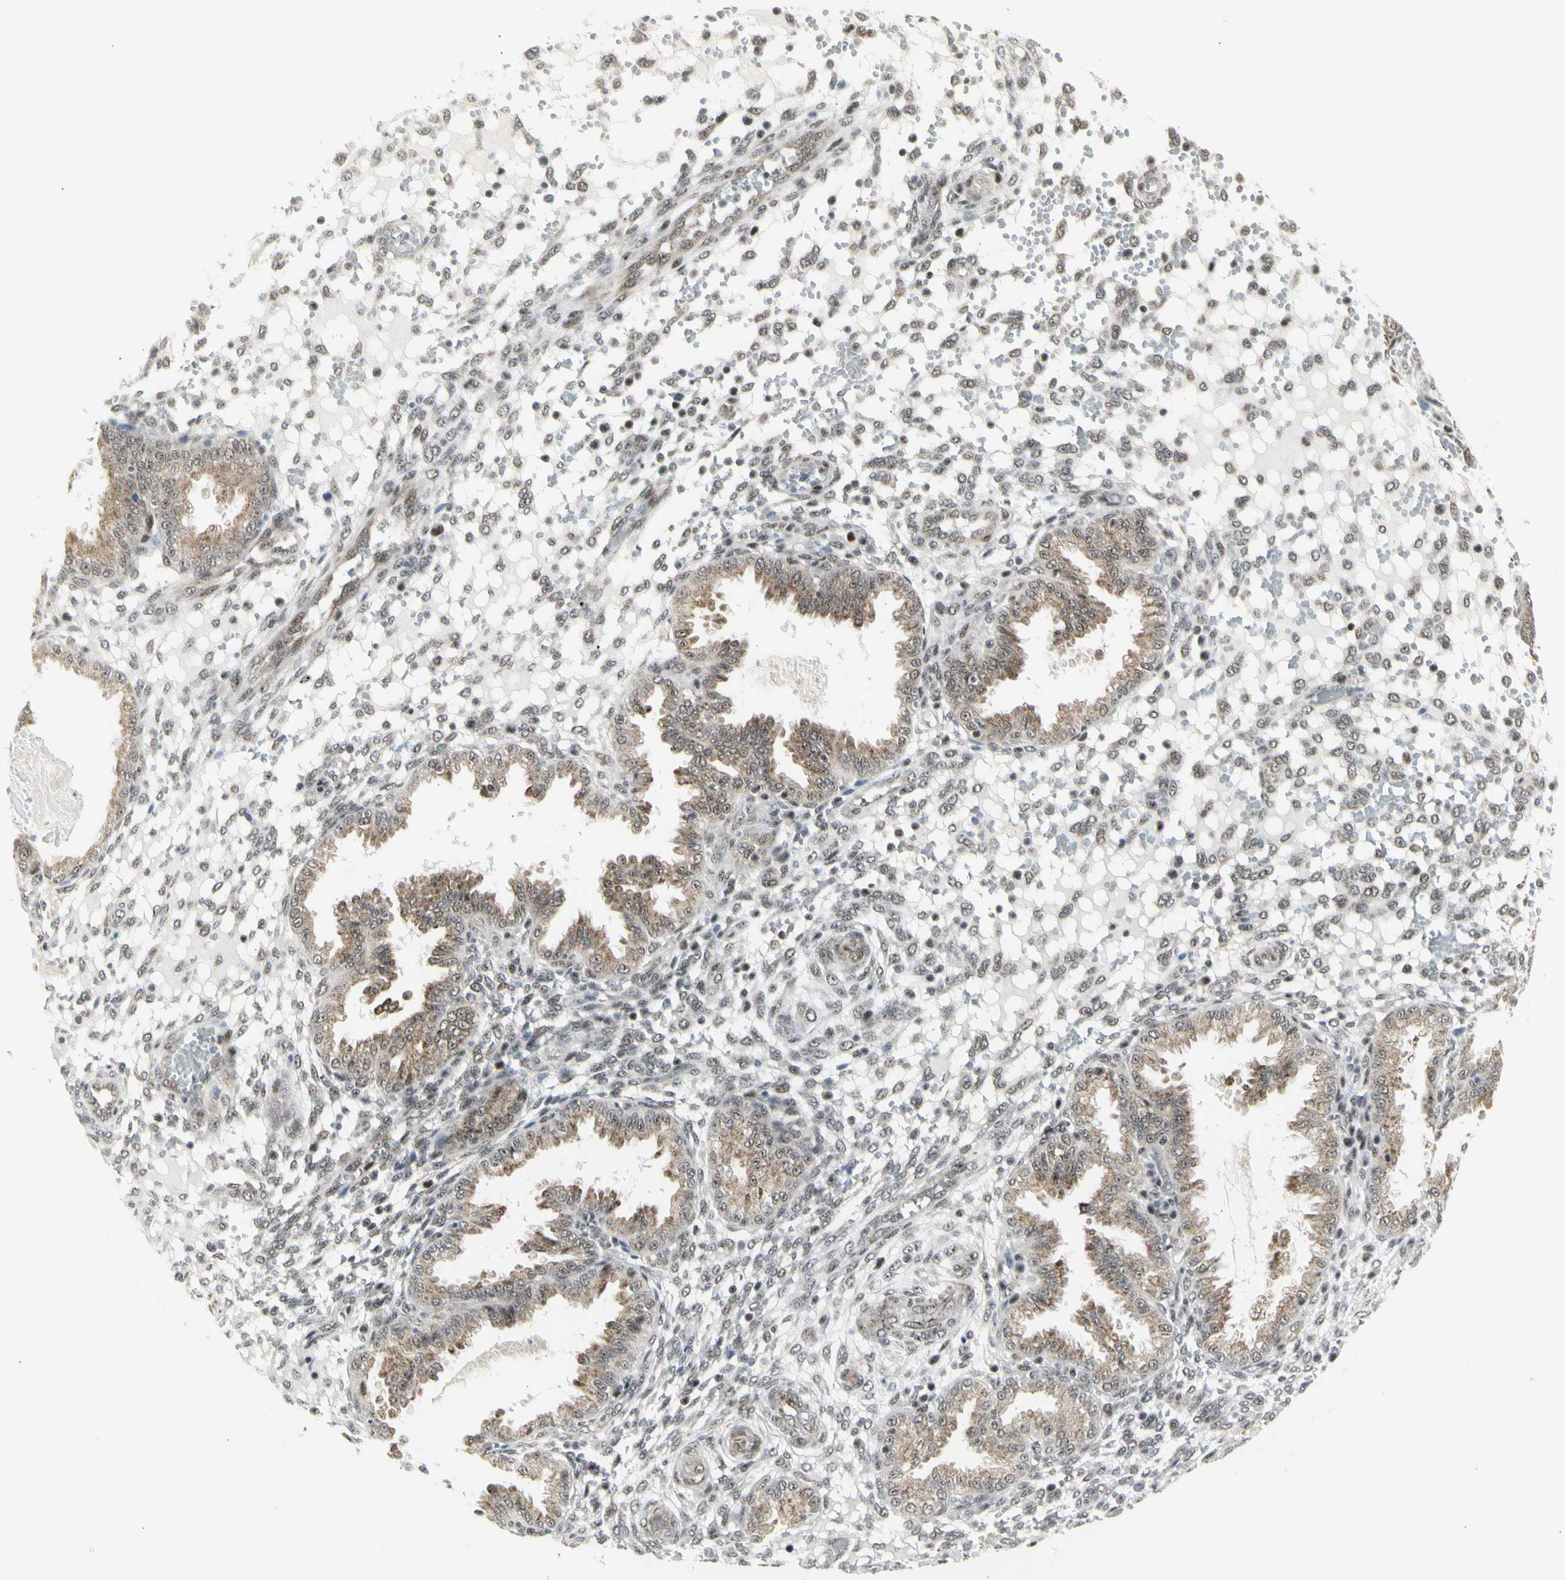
{"staining": {"intensity": "negative", "quantity": "none", "location": "none"}, "tissue": "endometrium", "cell_type": "Cells in endometrial stroma", "image_type": "normal", "snomed": [{"axis": "morphology", "description": "Normal tissue, NOS"}, {"axis": "topography", "description": "Endometrium"}], "caption": "Endometrium stained for a protein using immunohistochemistry reveals no expression cells in endometrial stroma.", "gene": "DHRS7B", "patient": {"sex": "female", "age": 33}}